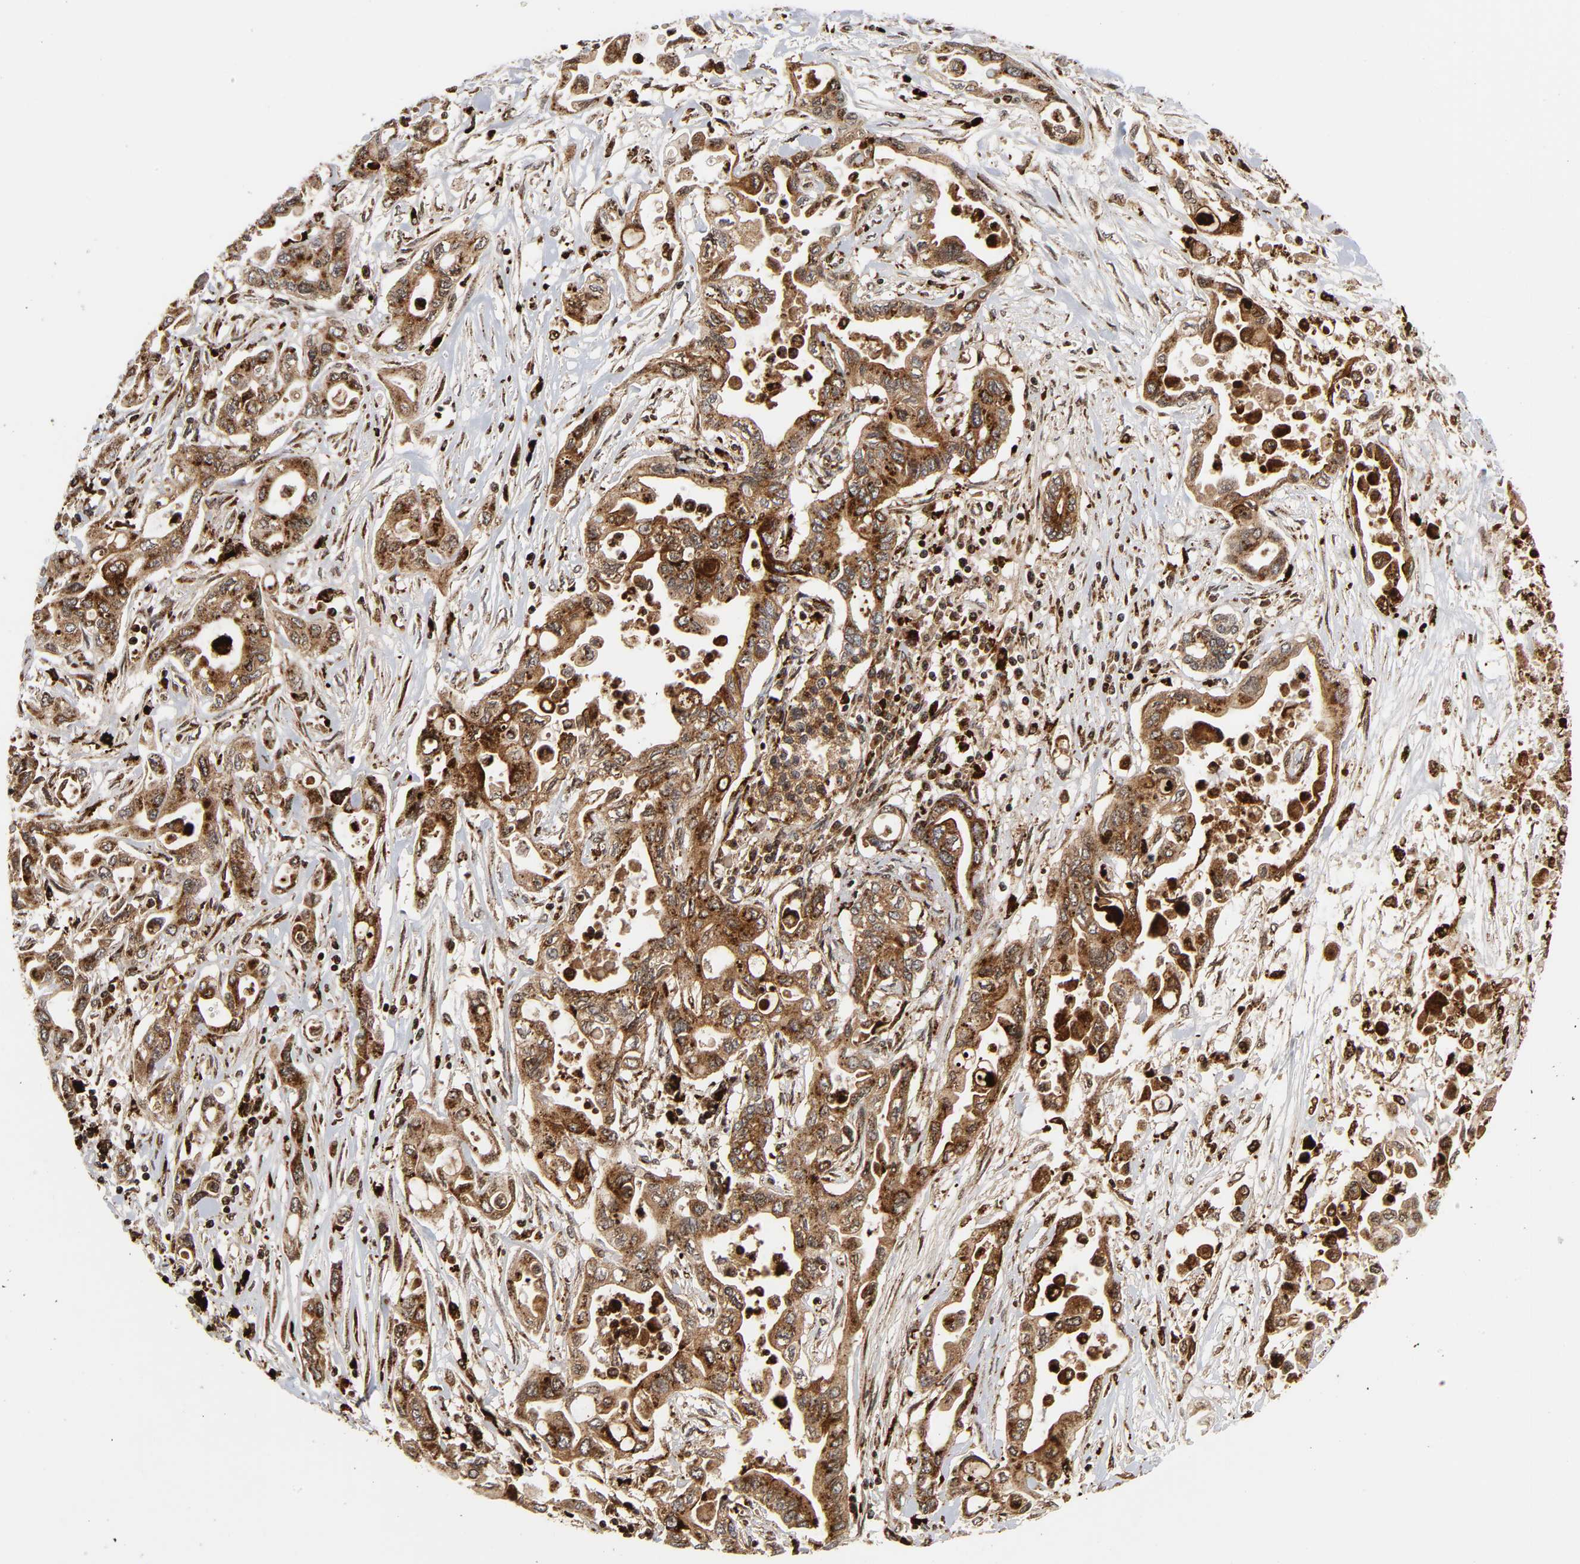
{"staining": {"intensity": "moderate", "quantity": ">75%", "location": "cytoplasmic/membranous"}, "tissue": "pancreatic cancer", "cell_type": "Tumor cells", "image_type": "cancer", "snomed": [{"axis": "morphology", "description": "Adenocarcinoma, NOS"}, {"axis": "topography", "description": "Pancreas"}], "caption": "A high-resolution micrograph shows immunohistochemistry (IHC) staining of pancreatic adenocarcinoma, which shows moderate cytoplasmic/membranous staining in approximately >75% of tumor cells.", "gene": "PSAP", "patient": {"sex": "female", "age": 57}}